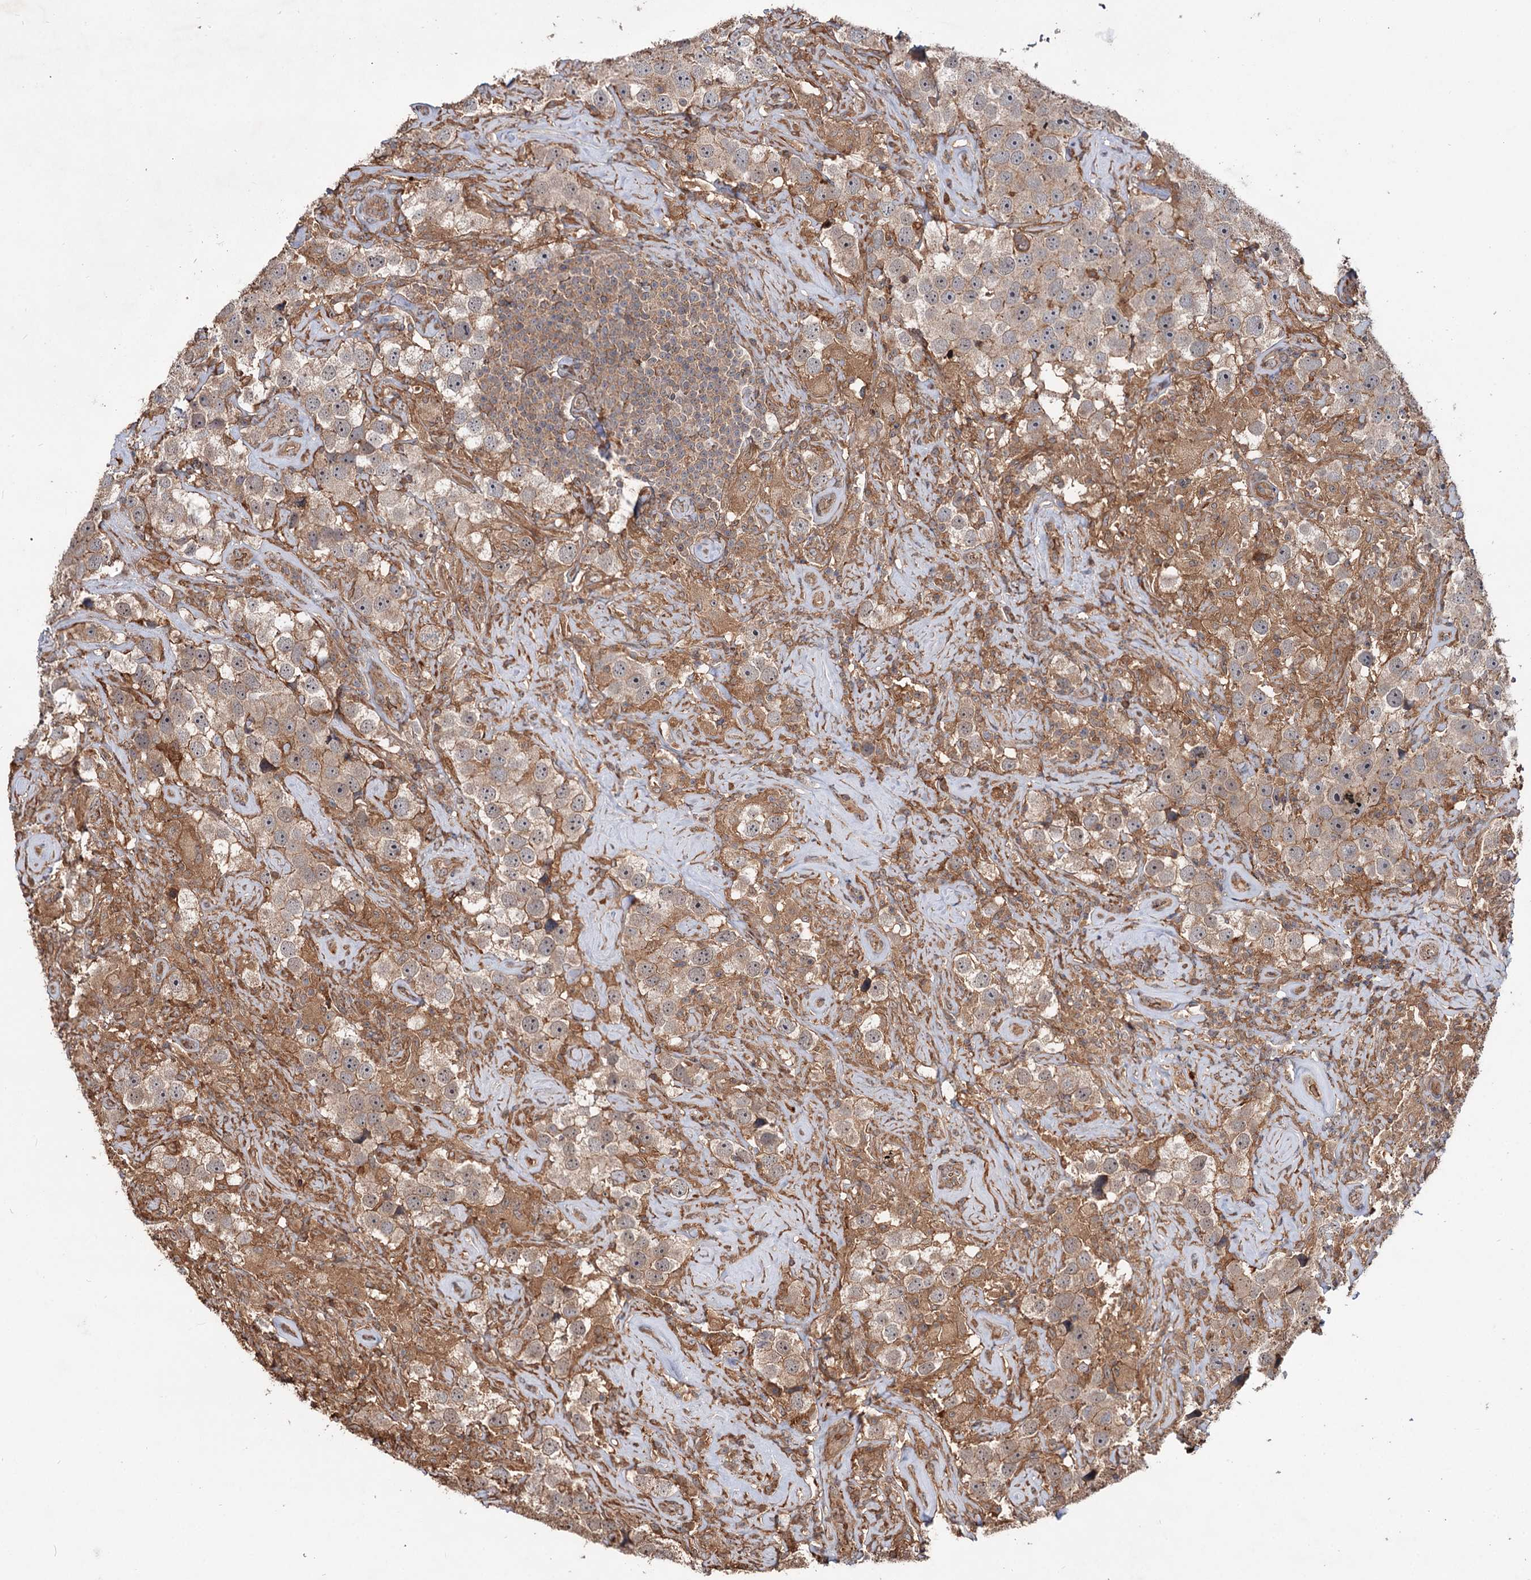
{"staining": {"intensity": "weak", "quantity": ">75%", "location": "cytoplasmic/membranous"}, "tissue": "testis cancer", "cell_type": "Tumor cells", "image_type": "cancer", "snomed": [{"axis": "morphology", "description": "Seminoma, NOS"}, {"axis": "topography", "description": "Testis"}], "caption": "A photomicrograph of human testis cancer (seminoma) stained for a protein displays weak cytoplasmic/membranous brown staining in tumor cells.", "gene": "GRIP1", "patient": {"sex": "male", "age": 49}}